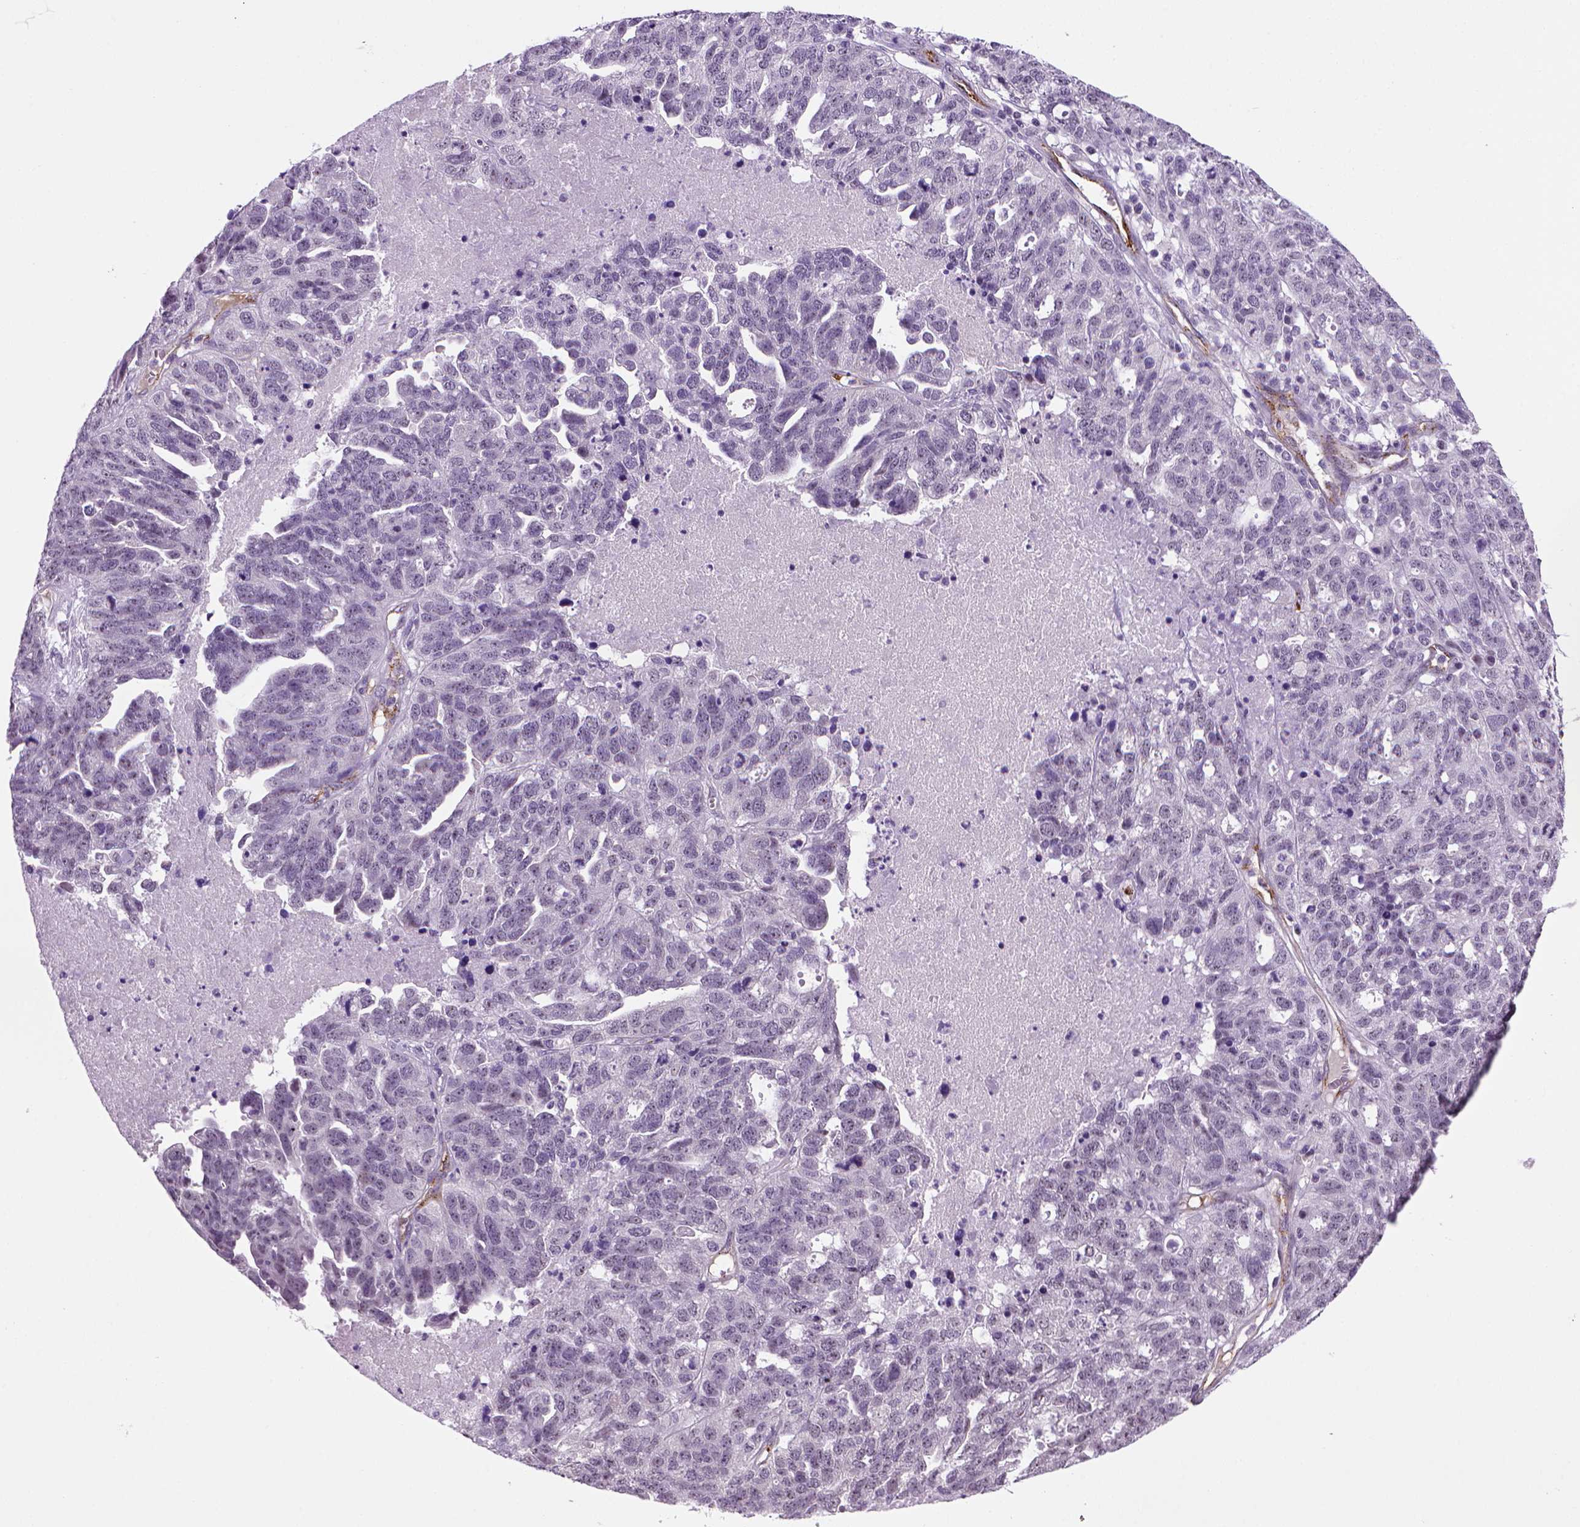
{"staining": {"intensity": "negative", "quantity": "none", "location": "none"}, "tissue": "ovarian cancer", "cell_type": "Tumor cells", "image_type": "cancer", "snomed": [{"axis": "morphology", "description": "Cystadenocarcinoma, serous, NOS"}, {"axis": "topography", "description": "Ovary"}], "caption": "DAB (3,3'-diaminobenzidine) immunohistochemical staining of serous cystadenocarcinoma (ovarian) displays no significant staining in tumor cells. The staining is performed using DAB (3,3'-diaminobenzidine) brown chromogen with nuclei counter-stained in using hematoxylin.", "gene": "VWF", "patient": {"sex": "female", "age": 71}}